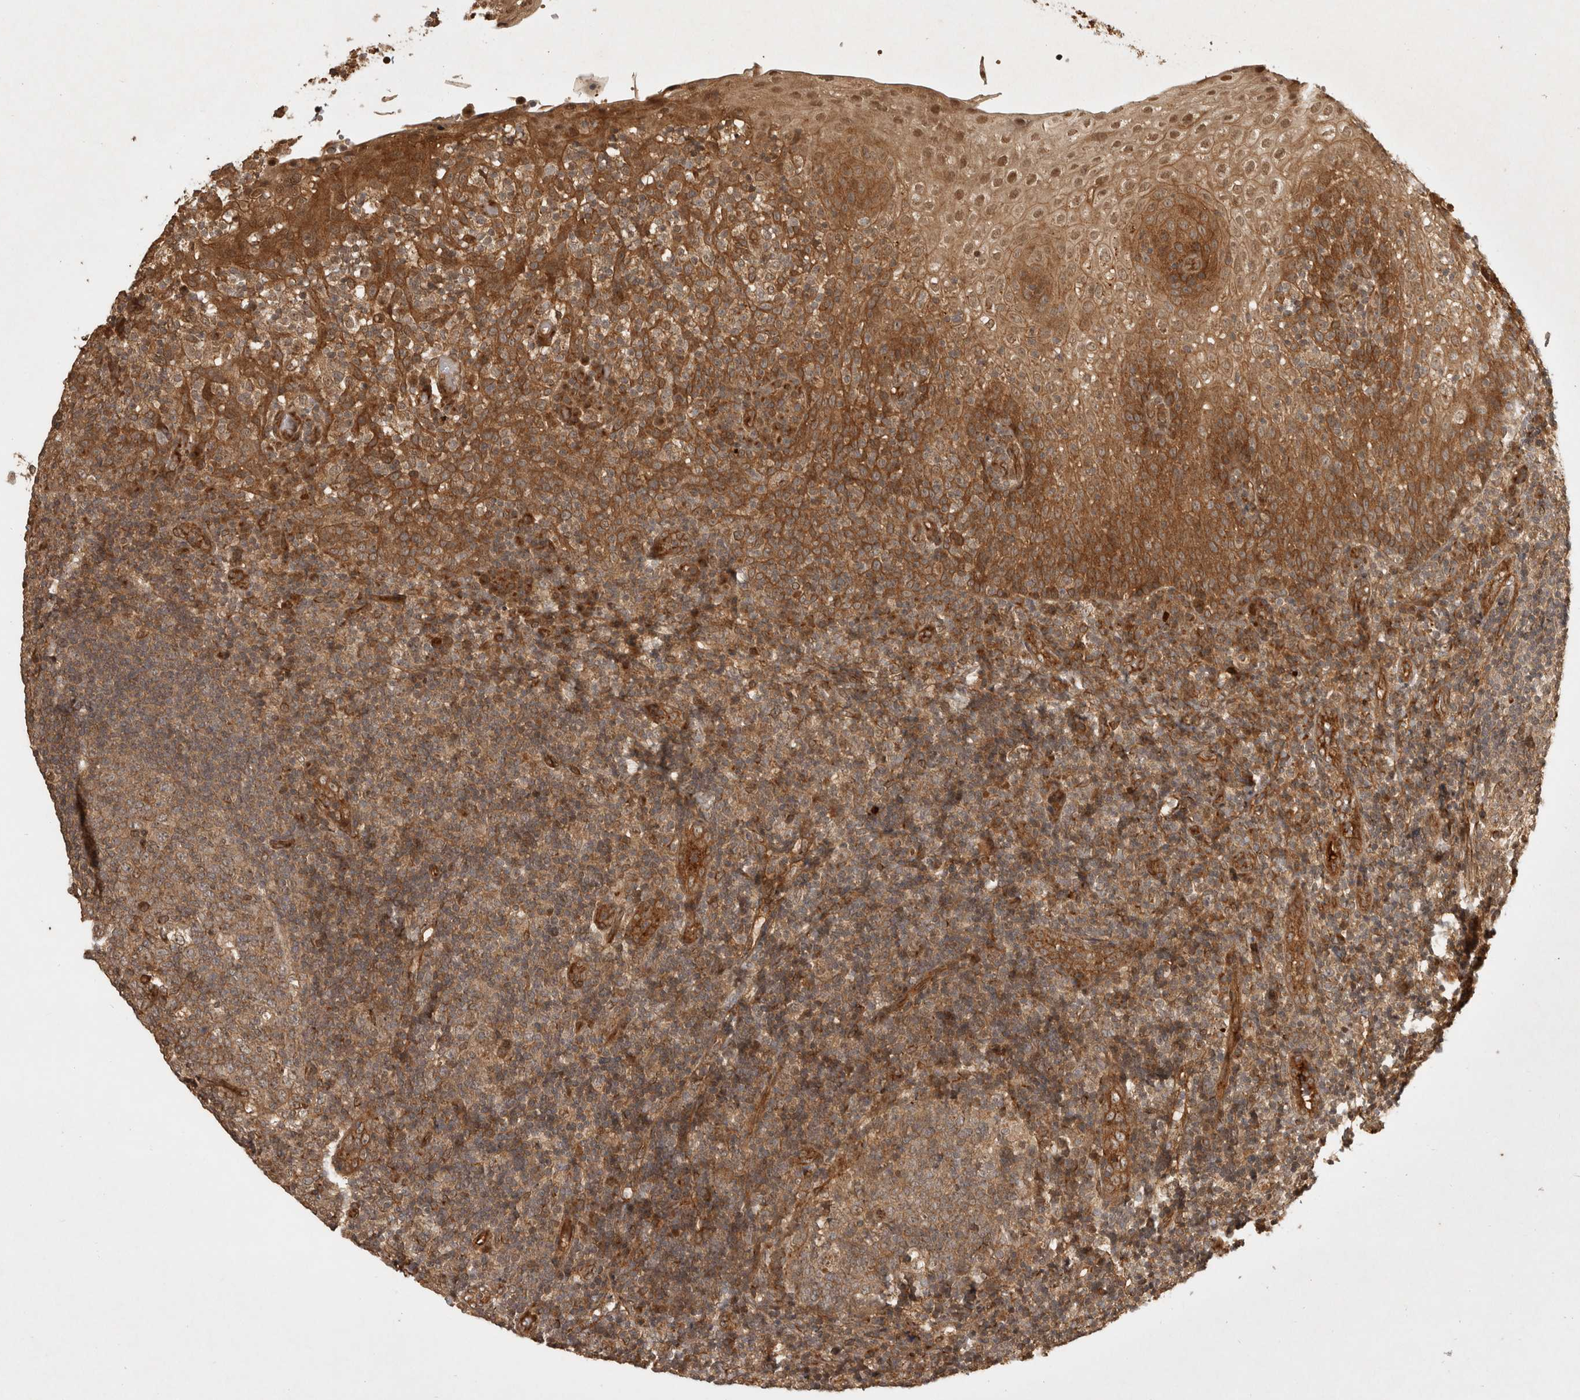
{"staining": {"intensity": "moderate", "quantity": ">75%", "location": "cytoplasmic/membranous"}, "tissue": "tonsil", "cell_type": "Germinal center cells", "image_type": "normal", "snomed": [{"axis": "morphology", "description": "Normal tissue, NOS"}, {"axis": "topography", "description": "Tonsil"}], "caption": "Immunohistochemistry of benign human tonsil exhibits medium levels of moderate cytoplasmic/membranous positivity in approximately >75% of germinal center cells. The staining was performed using DAB, with brown indicating positive protein expression. Nuclei are stained blue with hematoxylin.", "gene": "CAMSAP2", "patient": {"sex": "female", "age": 19}}